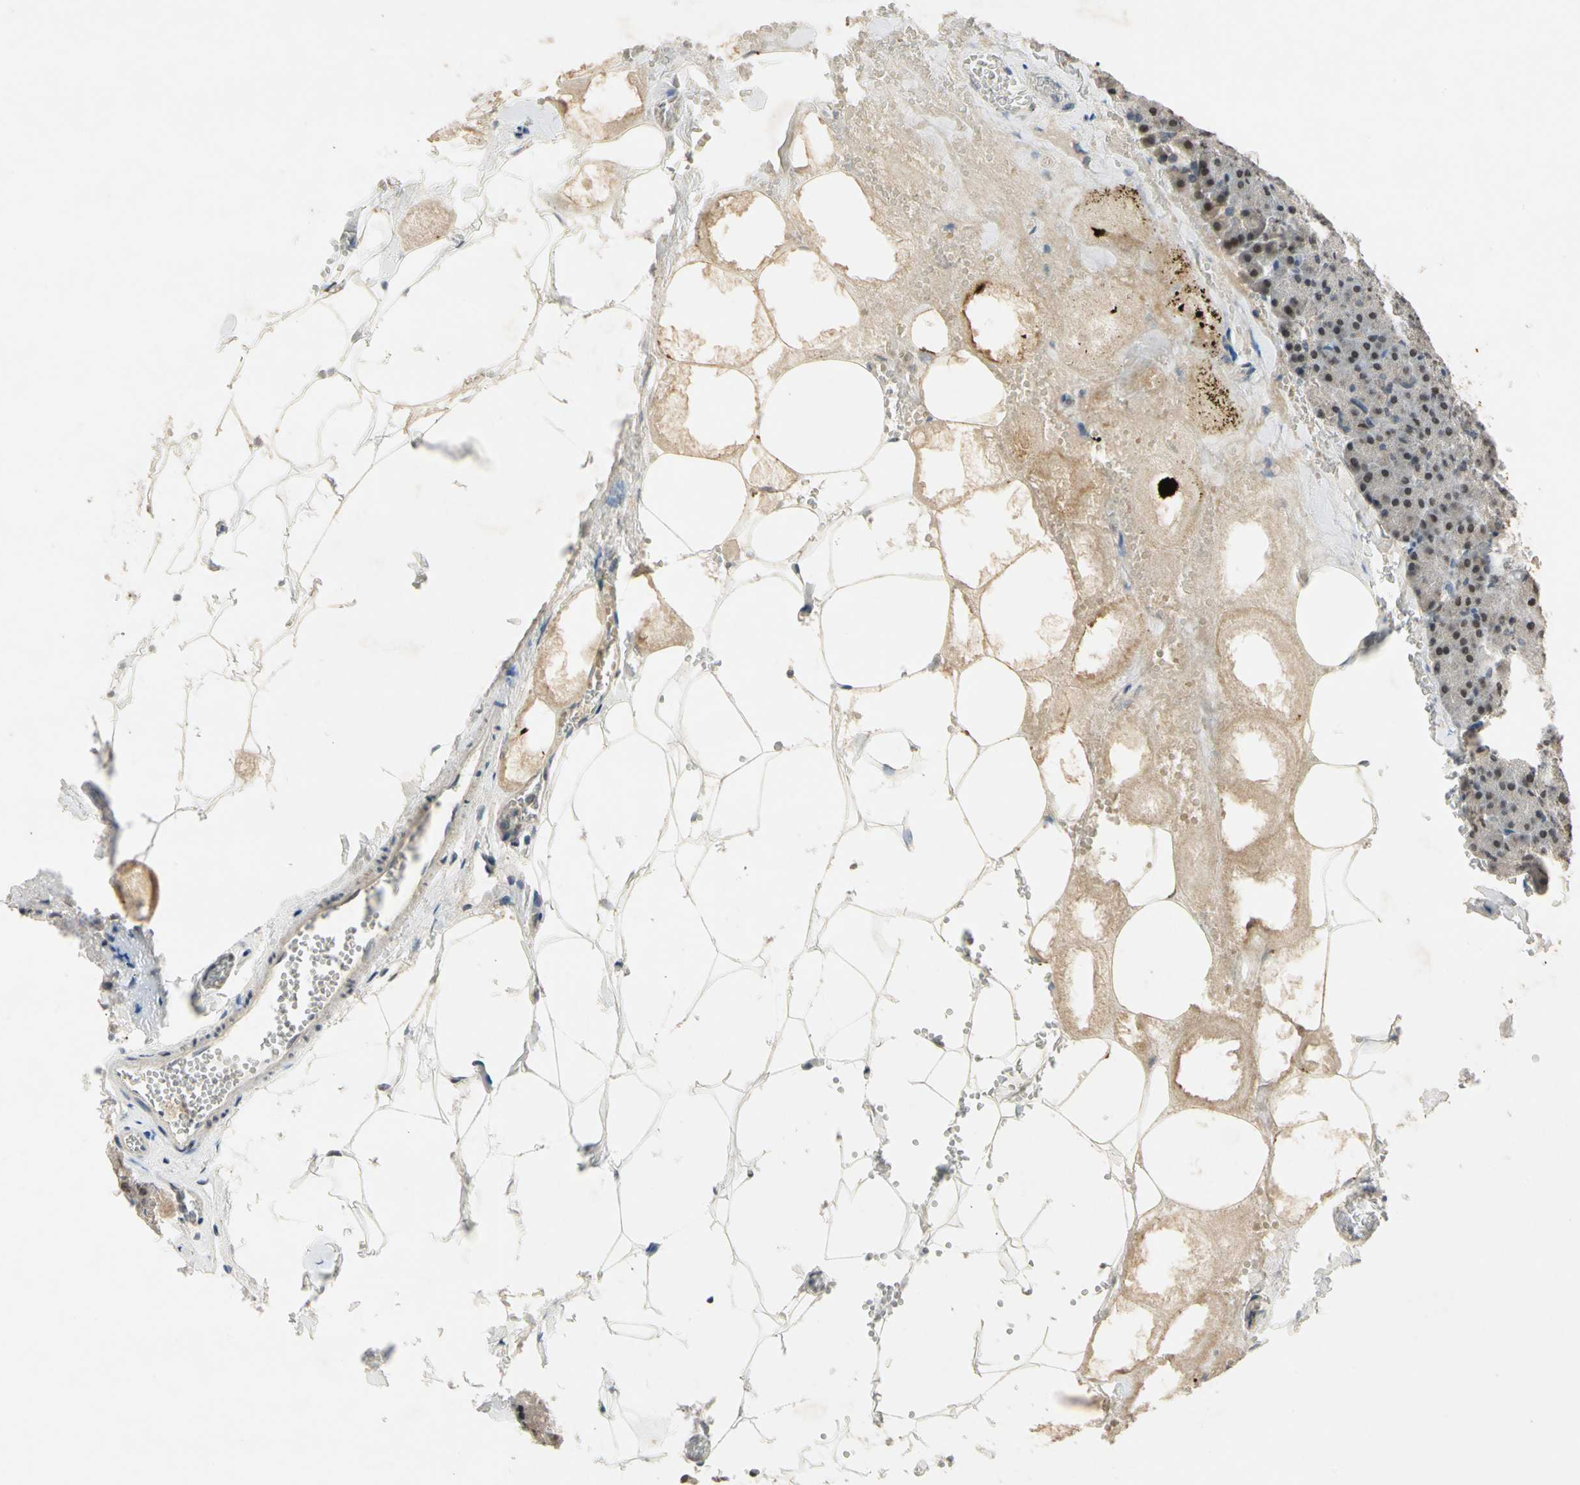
{"staining": {"intensity": "moderate", "quantity": "25%-75%", "location": "nuclear"}, "tissue": "pancreas", "cell_type": "Exocrine glandular cells", "image_type": "normal", "snomed": [{"axis": "morphology", "description": "Normal tissue, NOS"}, {"axis": "topography", "description": "Pancreas"}], "caption": "IHC histopathology image of unremarkable pancreas stained for a protein (brown), which reveals medium levels of moderate nuclear staining in approximately 25%-75% of exocrine glandular cells.", "gene": "RIOX2", "patient": {"sex": "female", "age": 35}}